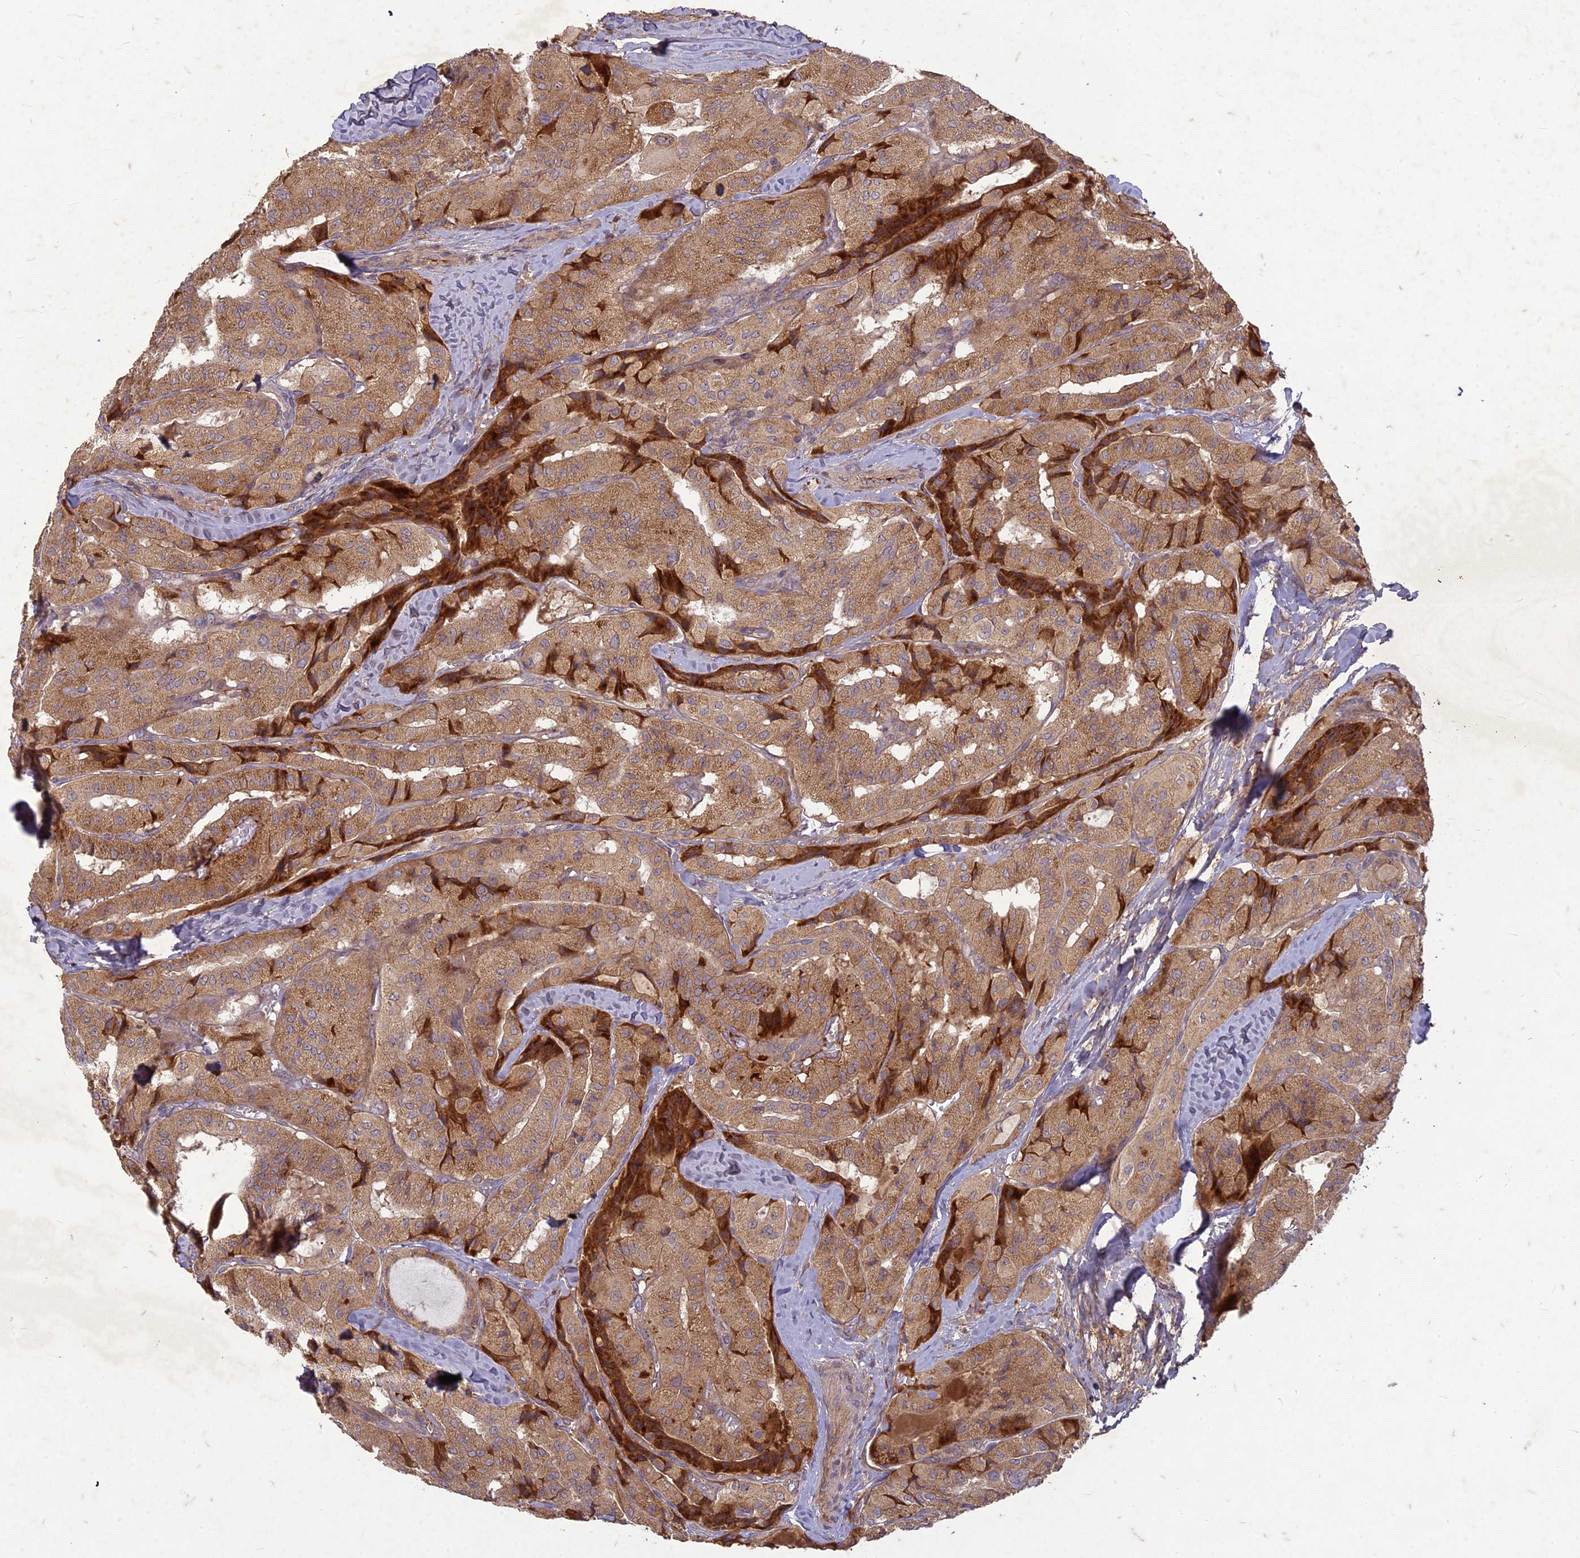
{"staining": {"intensity": "moderate", "quantity": ">75%", "location": "cytoplasmic/membranous"}, "tissue": "thyroid cancer", "cell_type": "Tumor cells", "image_type": "cancer", "snomed": [{"axis": "morphology", "description": "Normal tissue, NOS"}, {"axis": "morphology", "description": "Papillary adenocarcinoma, NOS"}, {"axis": "topography", "description": "Thyroid gland"}], "caption": "Immunohistochemical staining of papillary adenocarcinoma (thyroid) displays medium levels of moderate cytoplasmic/membranous staining in approximately >75% of tumor cells. The staining is performed using DAB (3,3'-diaminobenzidine) brown chromogen to label protein expression. The nuclei are counter-stained blue using hematoxylin.", "gene": "TCF25", "patient": {"sex": "female", "age": 59}}